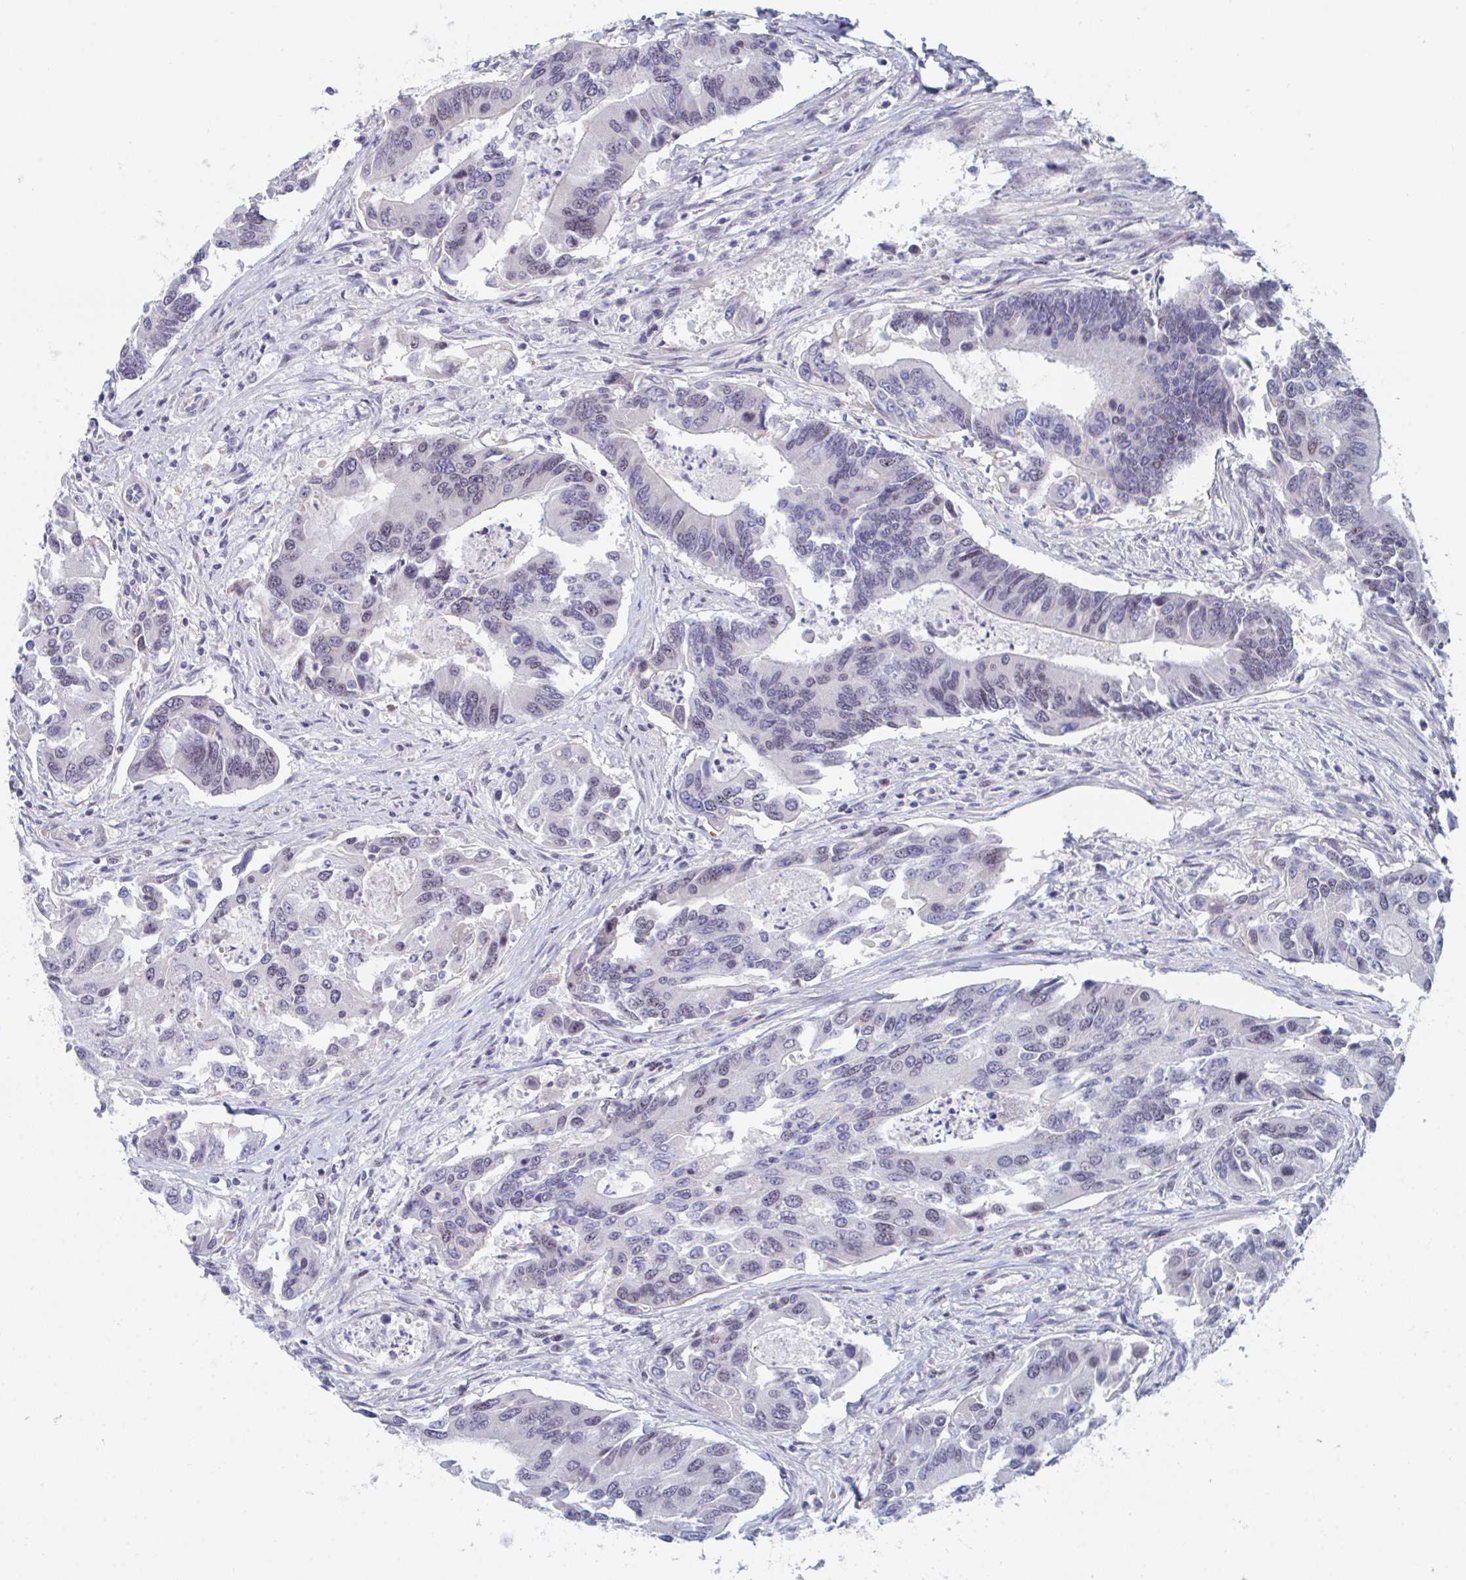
{"staining": {"intensity": "weak", "quantity": "<25%", "location": "nuclear"}, "tissue": "colorectal cancer", "cell_type": "Tumor cells", "image_type": "cancer", "snomed": [{"axis": "morphology", "description": "Adenocarcinoma, NOS"}, {"axis": "topography", "description": "Colon"}], "caption": "DAB immunohistochemical staining of human adenocarcinoma (colorectal) demonstrates no significant staining in tumor cells. (Brightfield microscopy of DAB immunohistochemistry (IHC) at high magnification).", "gene": "CENPT", "patient": {"sex": "female", "age": 67}}